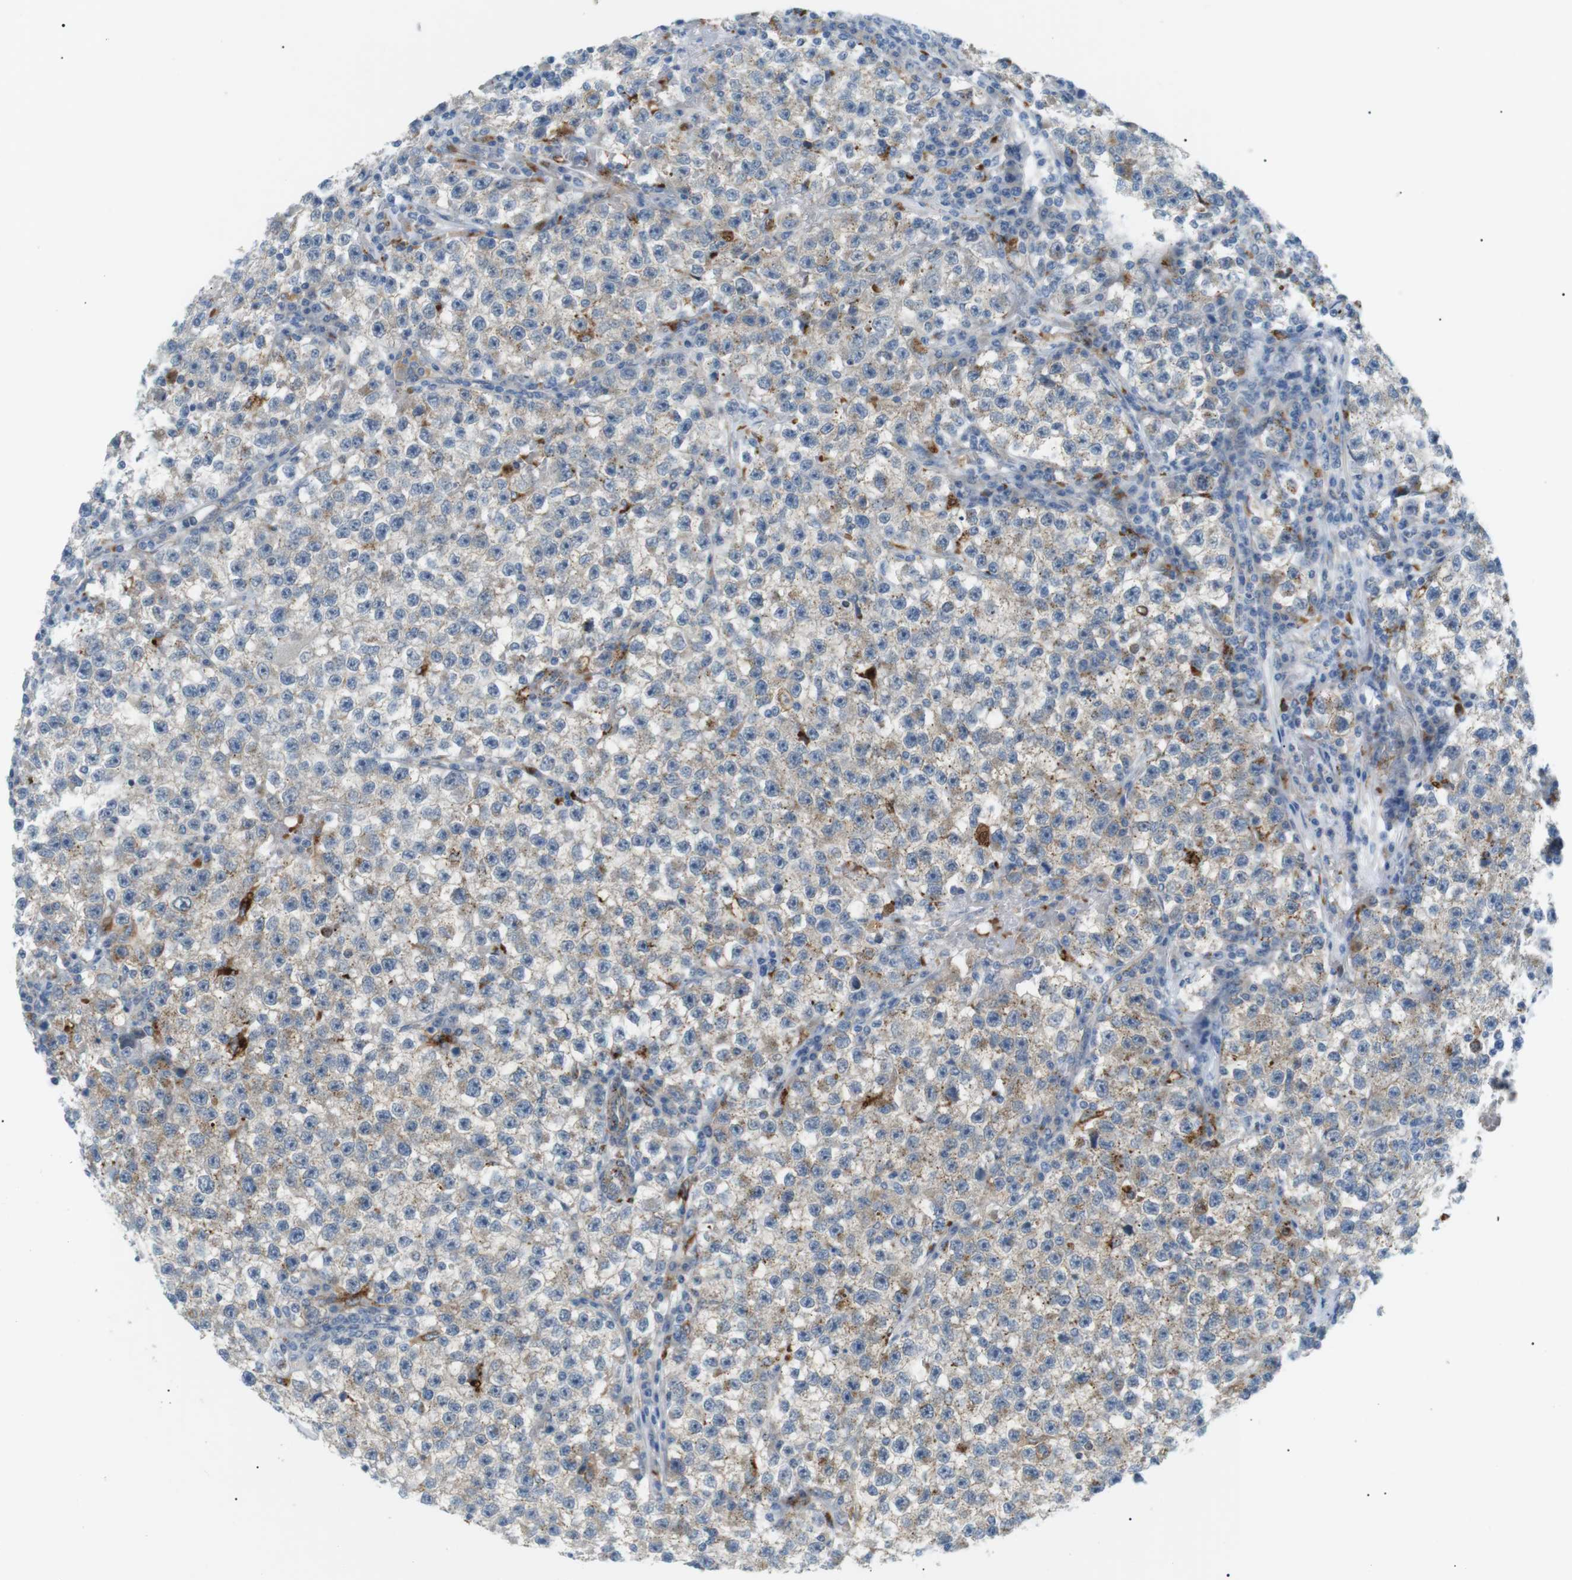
{"staining": {"intensity": "weak", "quantity": "<25%", "location": "cytoplasmic/membranous"}, "tissue": "testis cancer", "cell_type": "Tumor cells", "image_type": "cancer", "snomed": [{"axis": "morphology", "description": "Seminoma, NOS"}, {"axis": "topography", "description": "Testis"}], "caption": "Photomicrograph shows no significant protein expression in tumor cells of testis seminoma. (Stains: DAB immunohistochemistry with hematoxylin counter stain, Microscopy: brightfield microscopy at high magnification).", "gene": "B4GALNT2", "patient": {"sex": "male", "age": 22}}